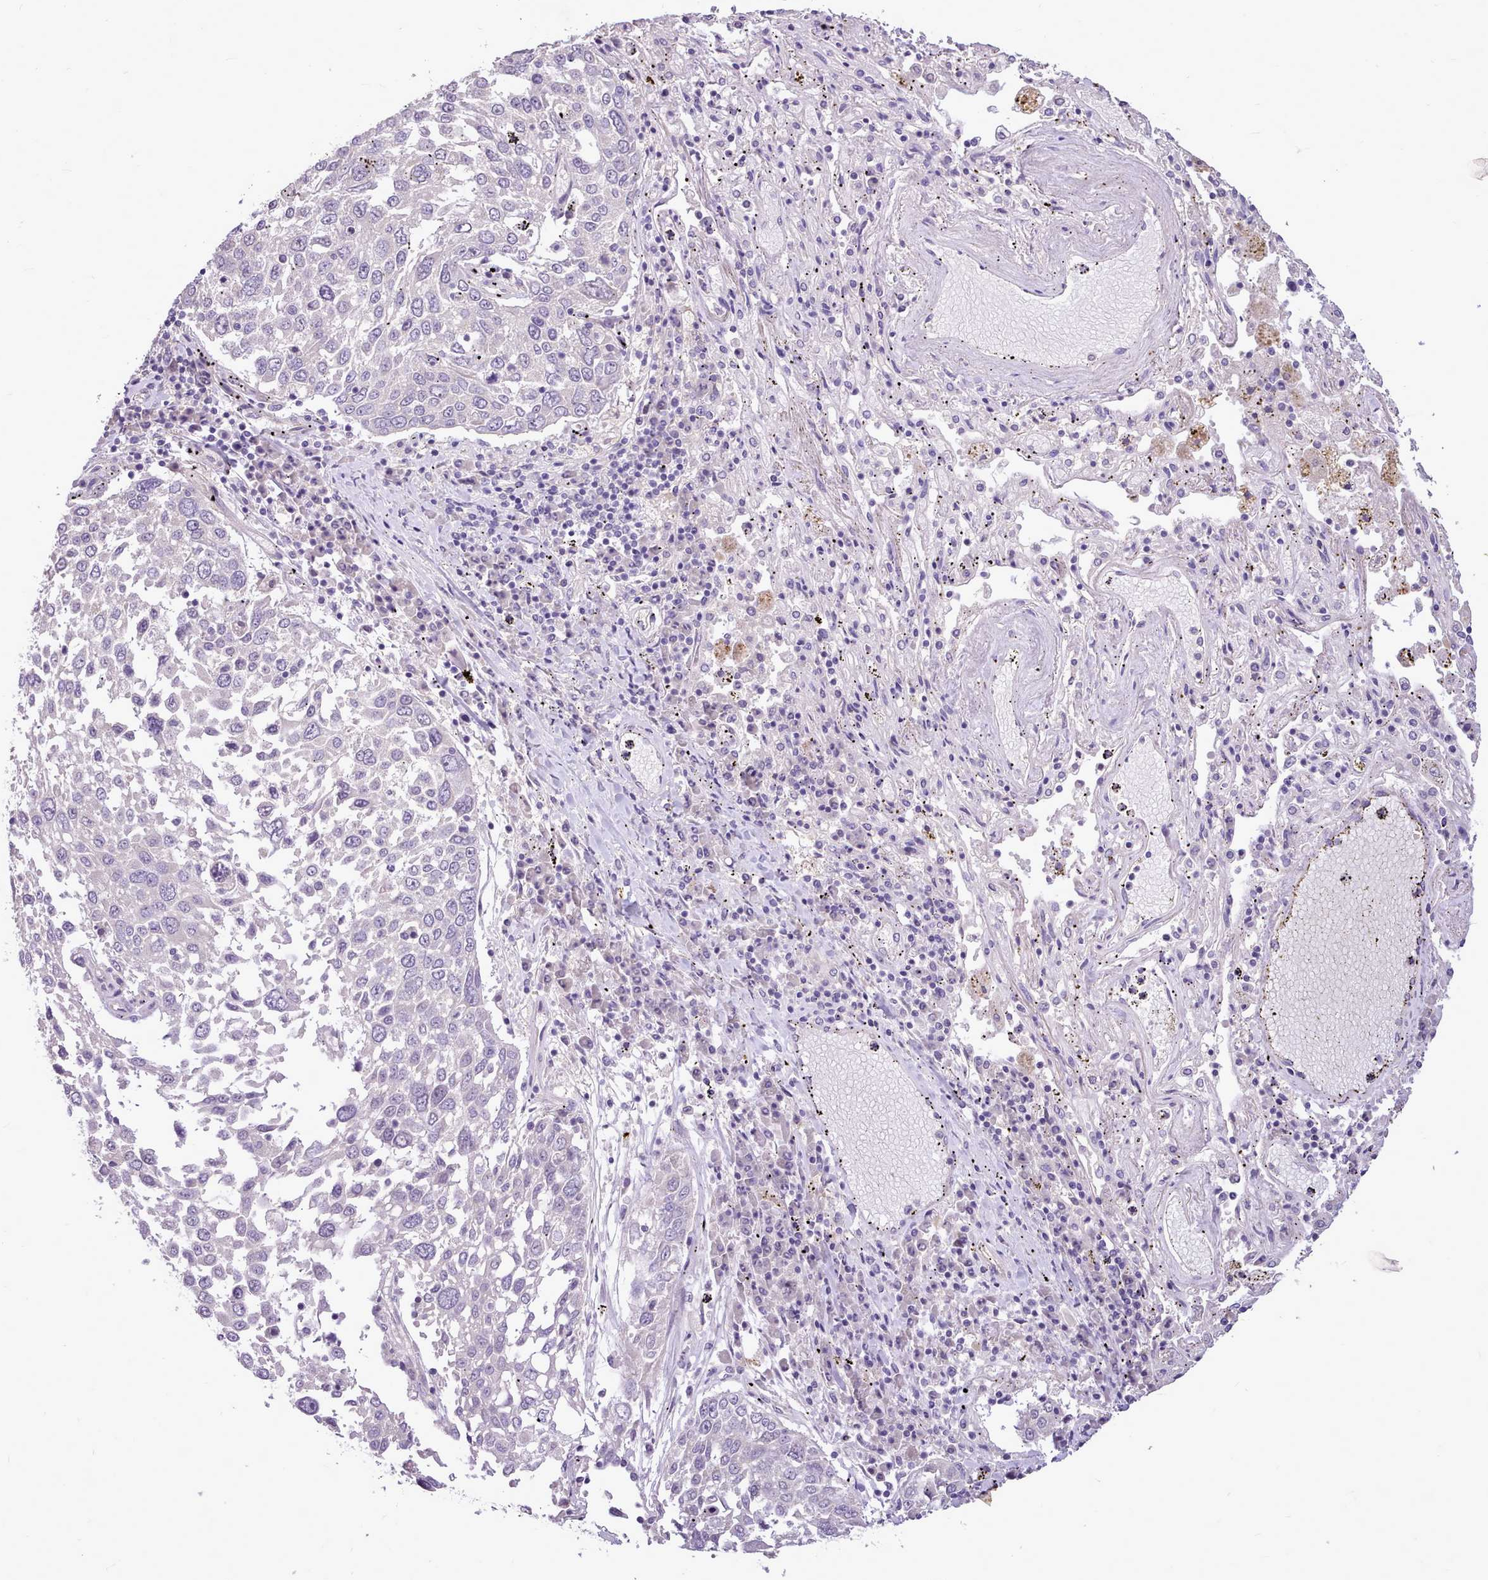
{"staining": {"intensity": "negative", "quantity": "none", "location": "none"}, "tissue": "lung cancer", "cell_type": "Tumor cells", "image_type": "cancer", "snomed": [{"axis": "morphology", "description": "Squamous cell carcinoma, NOS"}, {"axis": "topography", "description": "Lung"}], "caption": "Tumor cells show no significant protein positivity in lung cancer.", "gene": "ZNF607", "patient": {"sex": "male", "age": 65}}